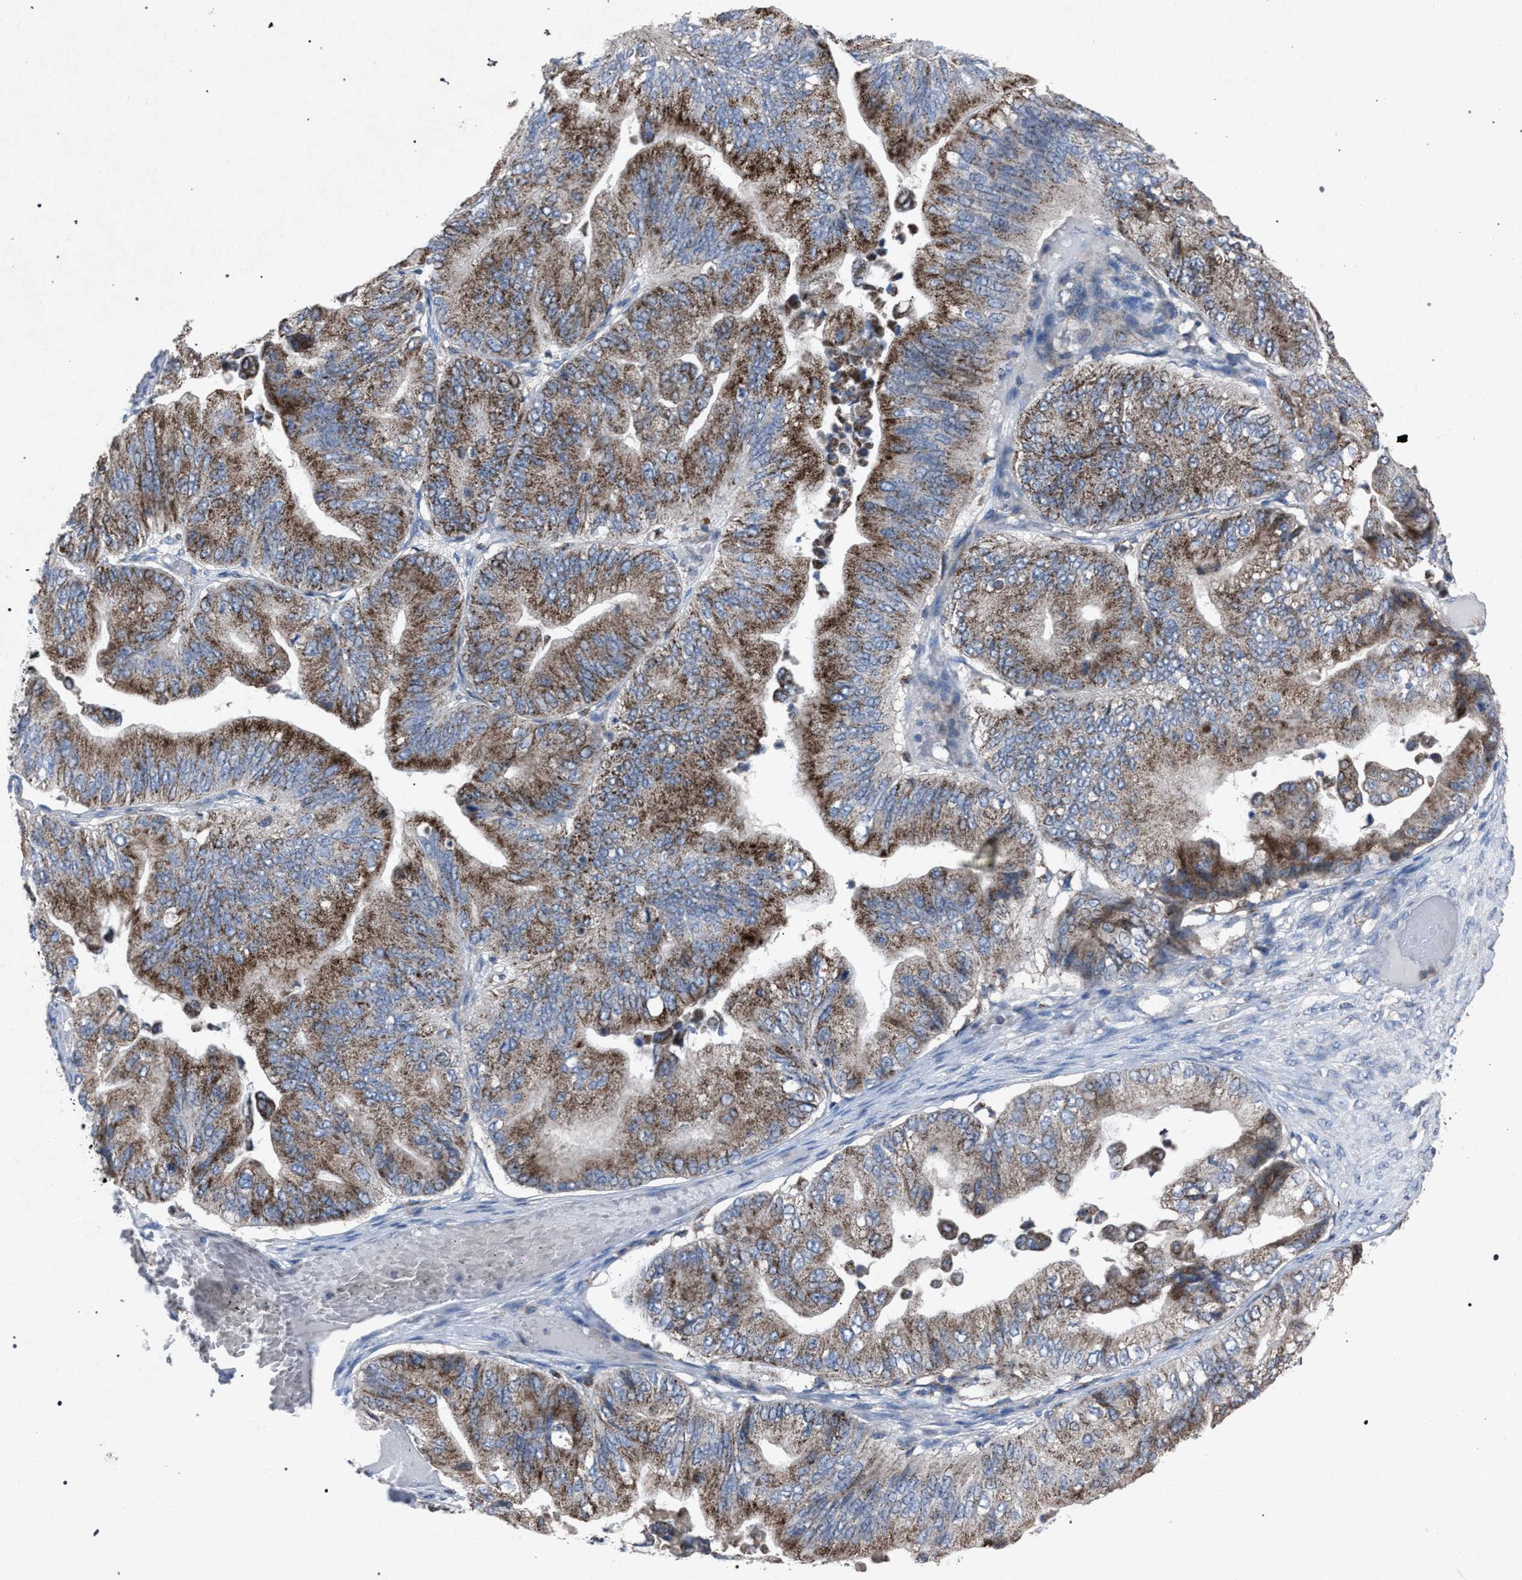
{"staining": {"intensity": "moderate", "quantity": ">75%", "location": "cytoplasmic/membranous"}, "tissue": "ovarian cancer", "cell_type": "Tumor cells", "image_type": "cancer", "snomed": [{"axis": "morphology", "description": "Cystadenocarcinoma, mucinous, NOS"}, {"axis": "topography", "description": "Ovary"}], "caption": "Protein analysis of ovarian cancer (mucinous cystadenocarcinoma) tissue displays moderate cytoplasmic/membranous staining in approximately >75% of tumor cells.", "gene": "HSD17B4", "patient": {"sex": "female", "age": 61}}